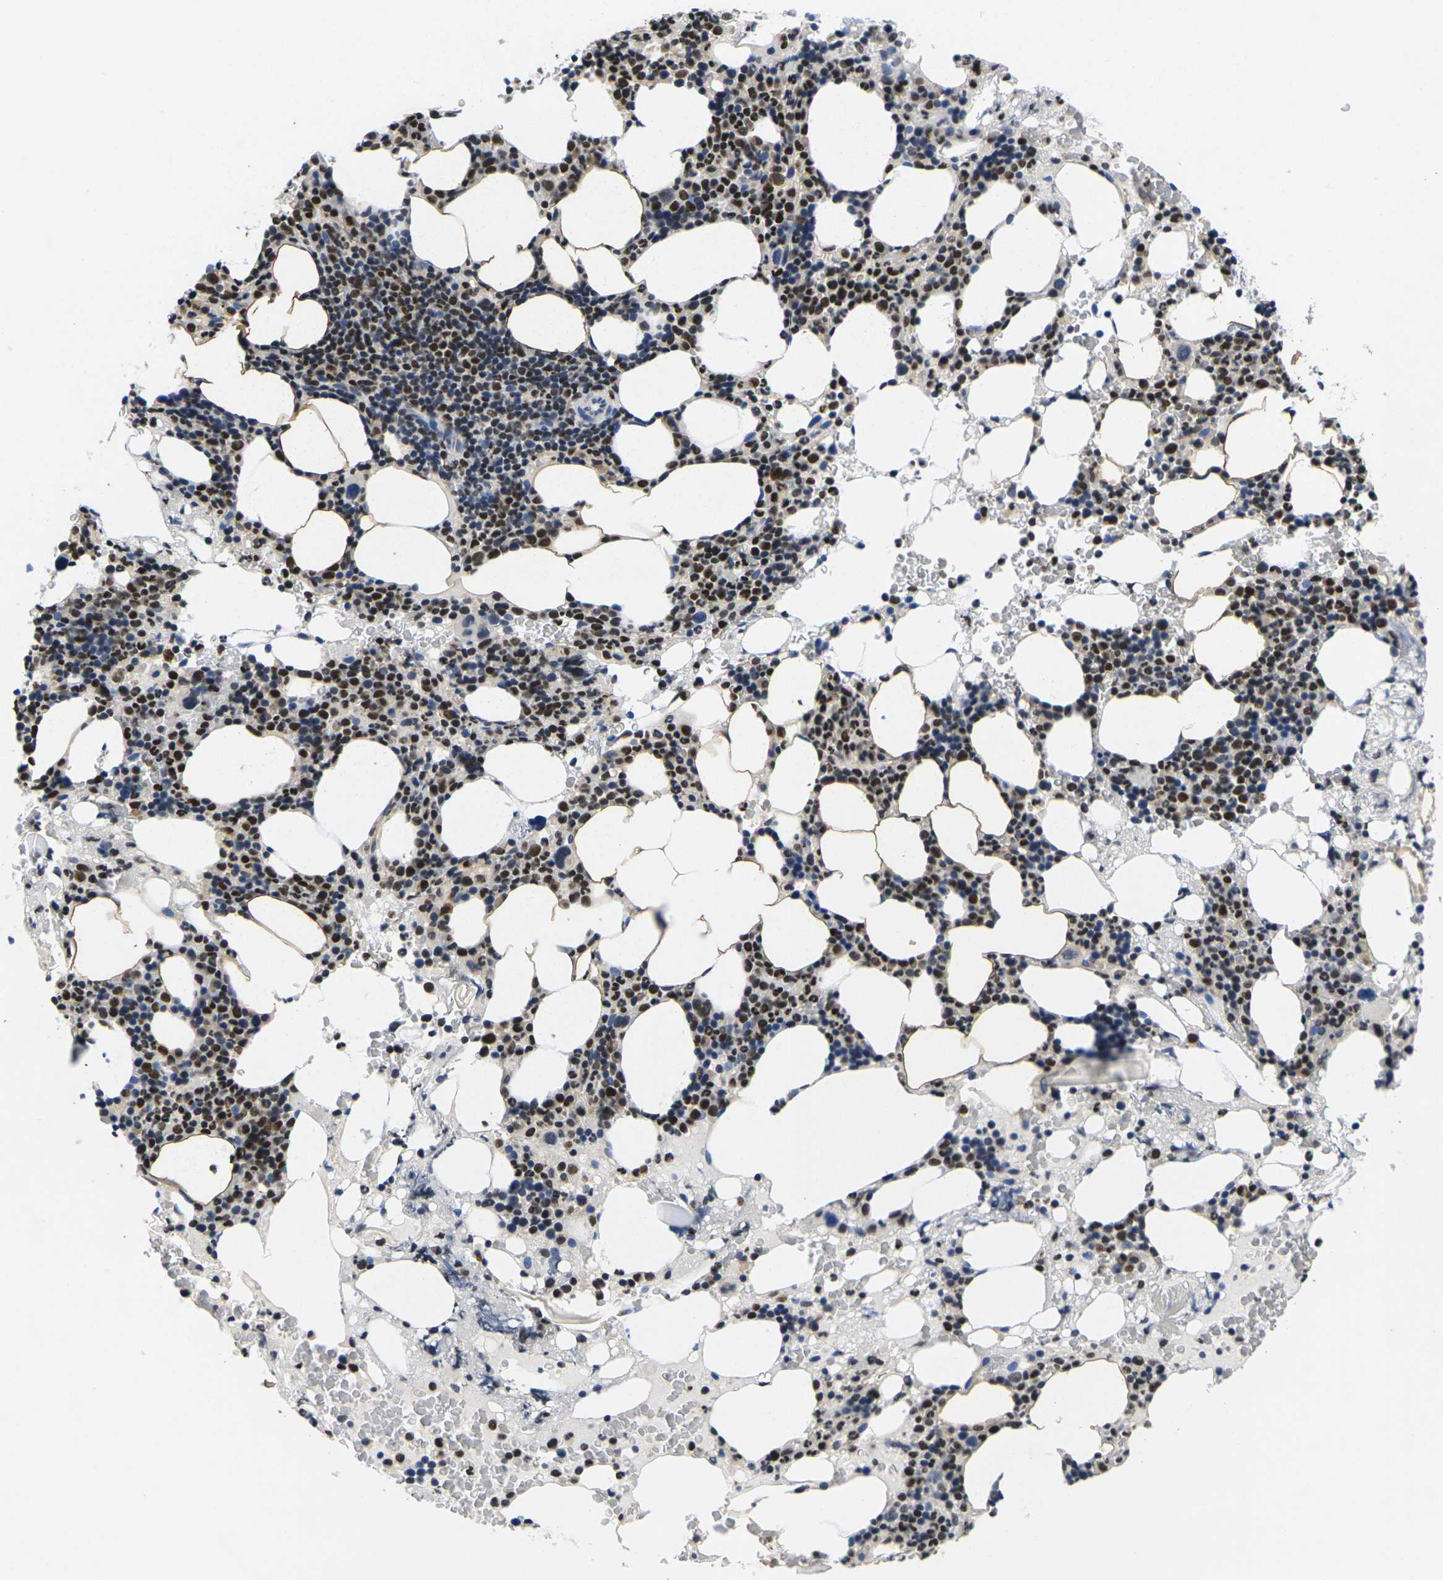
{"staining": {"intensity": "strong", "quantity": "25%-75%", "location": "nuclear"}, "tissue": "bone marrow", "cell_type": "Hematopoietic cells", "image_type": "normal", "snomed": [{"axis": "morphology", "description": "Normal tissue, NOS"}, {"axis": "morphology", "description": "Inflammation, NOS"}, {"axis": "topography", "description": "Bone marrow"}], "caption": "The micrograph exhibits a brown stain indicating the presence of a protein in the nuclear of hematopoietic cells in bone marrow.", "gene": "IKZF1", "patient": {"sex": "female", "age": 84}}